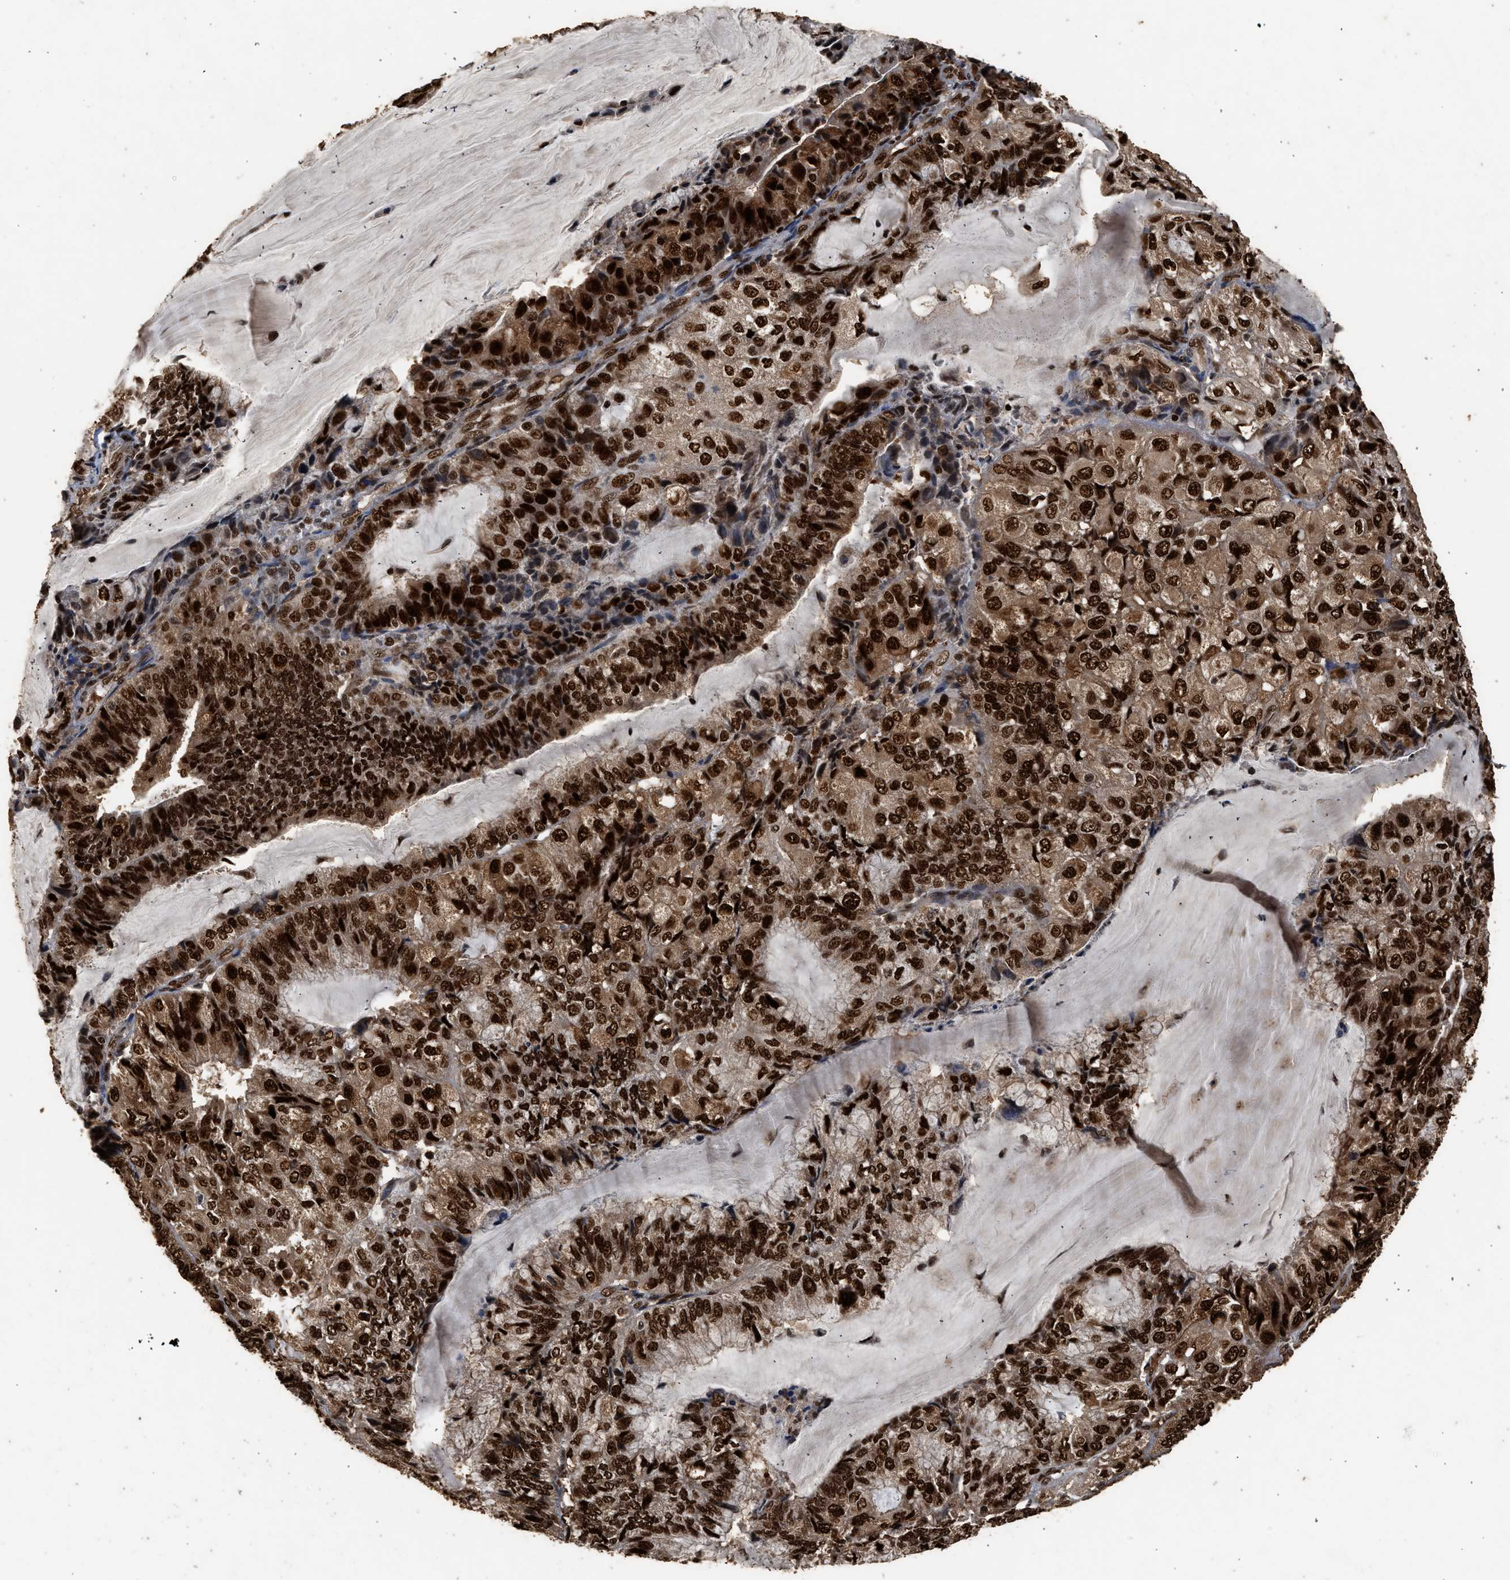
{"staining": {"intensity": "strong", "quantity": ">75%", "location": "cytoplasmic/membranous,nuclear"}, "tissue": "endometrial cancer", "cell_type": "Tumor cells", "image_type": "cancer", "snomed": [{"axis": "morphology", "description": "Adenocarcinoma, NOS"}, {"axis": "topography", "description": "Endometrium"}], "caption": "Tumor cells demonstrate strong cytoplasmic/membranous and nuclear expression in approximately >75% of cells in endometrial cancer (adenocarcinoma).", "gene": "PPP4R3B", "patient": {"sex": "female", "age": 81}}